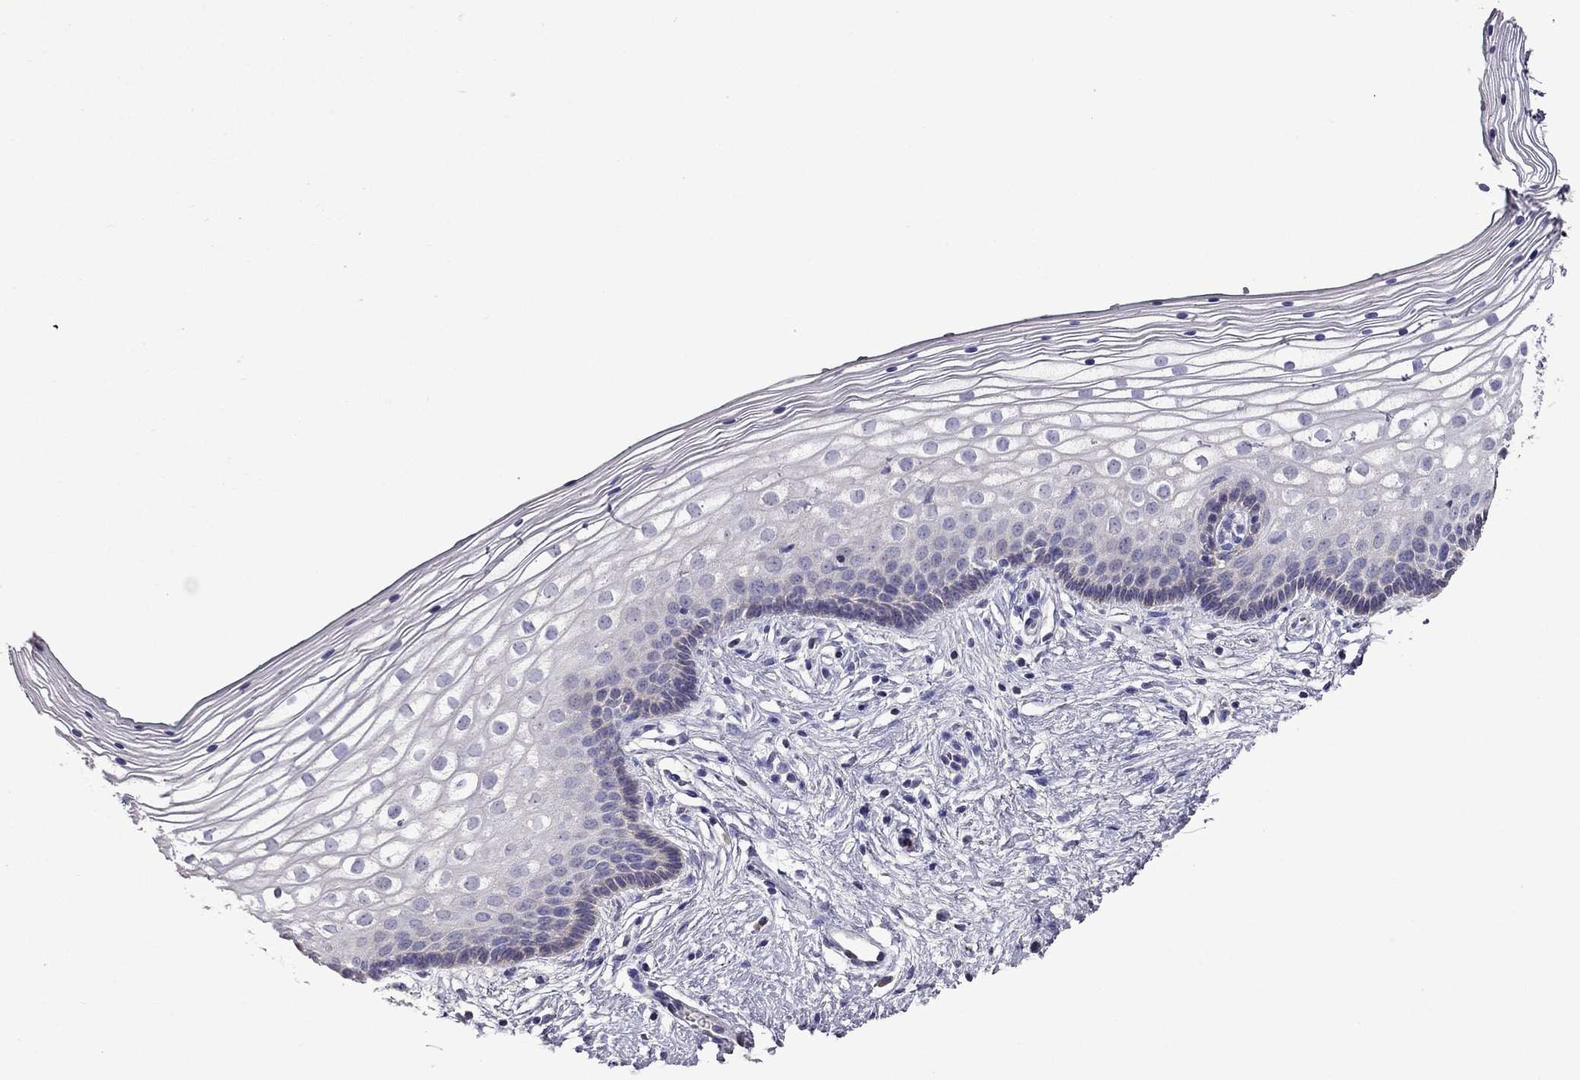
{"staining": {"intensity": "negative", "quantity": "none", "location": "none"}, "tissue": "vagina", "cell_type": "Squamous epithelial cells", "image_type": "normal", "snomed": [{"axis": "morphology", "description": "Normal tissue, NOS"}, {"axis": "topography", "description": "Vagina"}], "caption": "Vagina was stained to show a protein in brown. There is no significant positivity in squamous epithelial cells. Nuclei are stained in blue.", "gene": "AK5", "patient": {"sex": "female", "age": 36}}